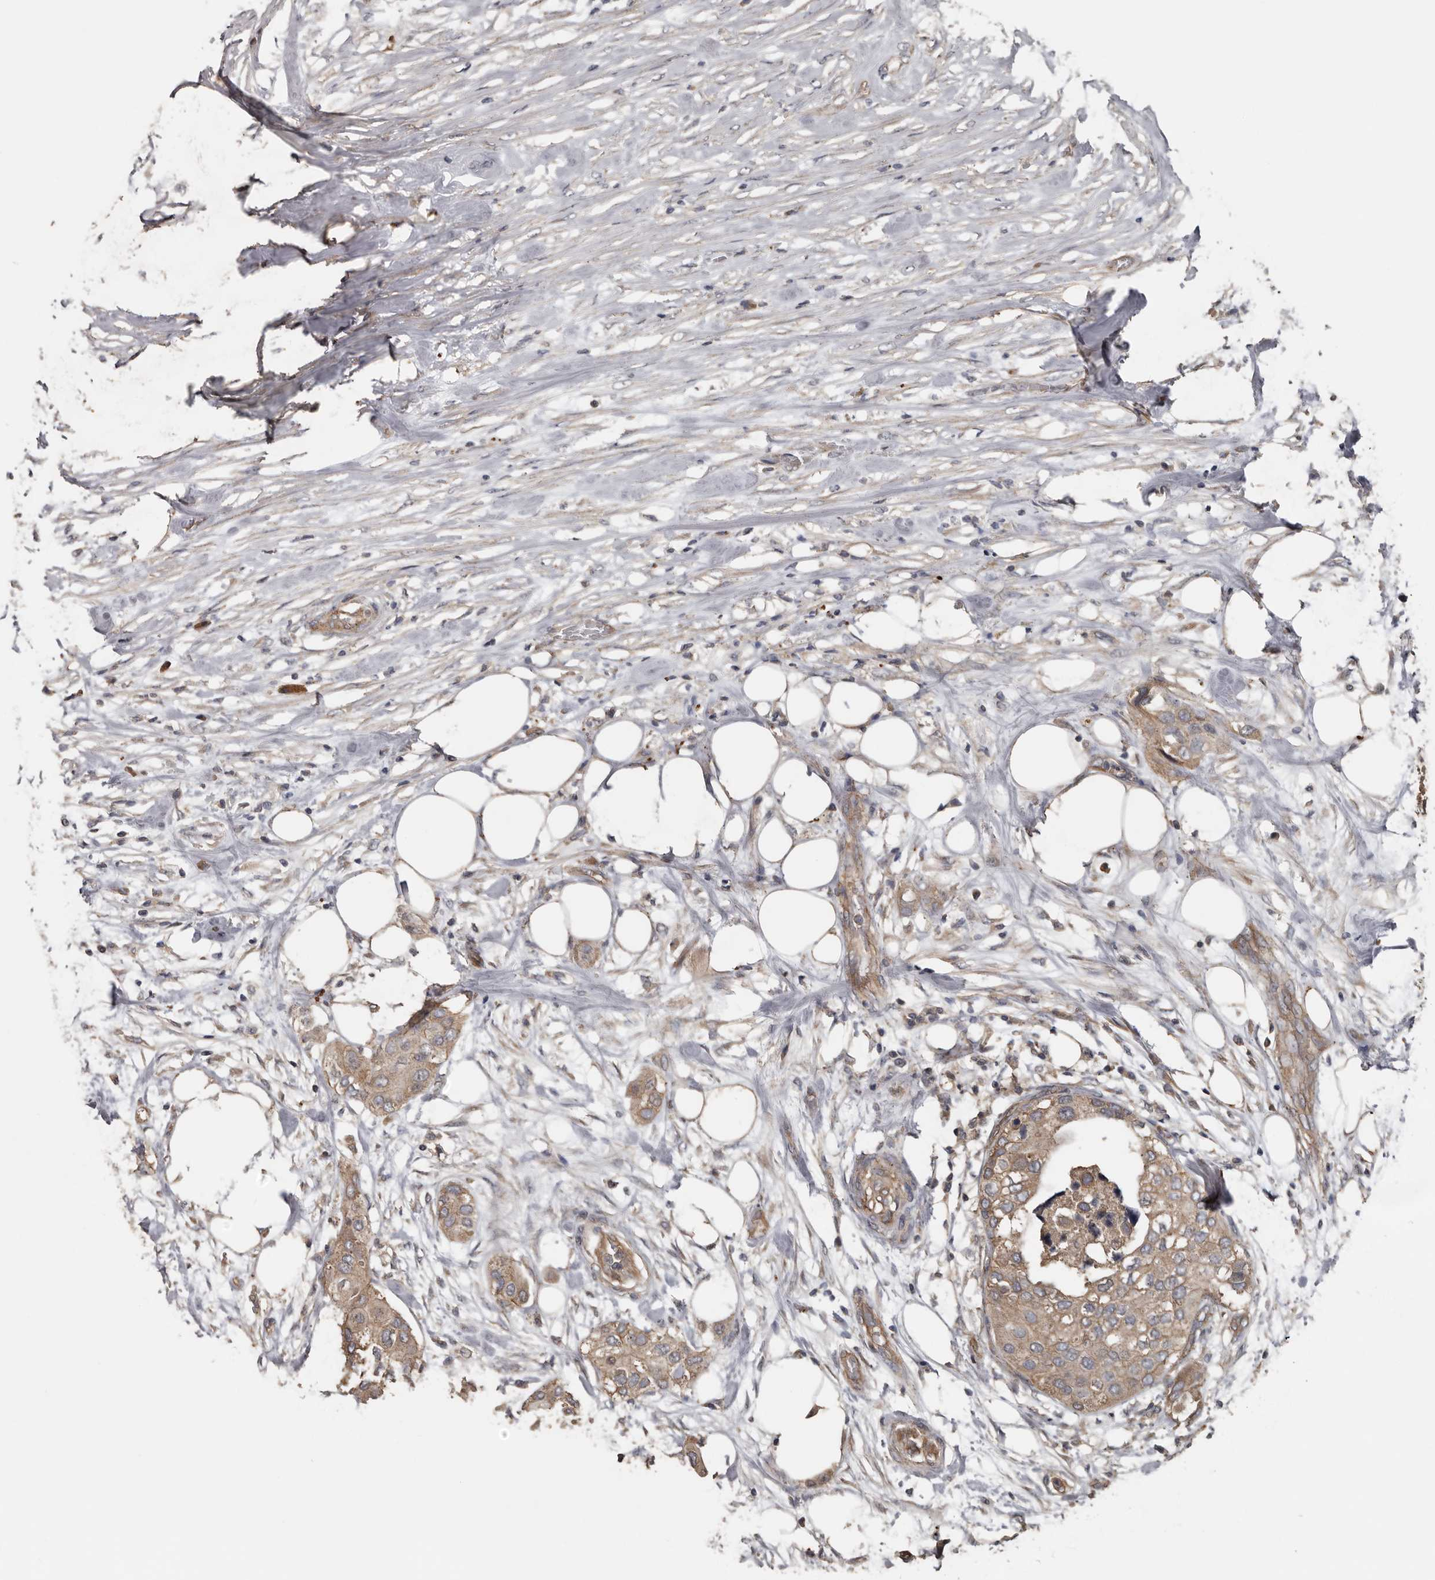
{"staining": {"intensity": "weak", "quantity": ">75%", "location": "cytoplasmic/membranous"}, "tissue": "urothelial cancer", "cell_type": "Tumor cells", "image_type": "cancer", "snomed": [{"axis": "morphology", "description": "Urothelial carcinoma, High grade"}, {"axis": "topography", "description": "Urinary bladder"}], "caption": "Urothelial cancer was stained to show a protein in brown. There is low levels of weak cytoplasmic/membranous staining in about >75% of tumor cells. The staining was performed using DAB, with brown indicating positive protein expression. Nuclei are stained blue with hematoxylin.", "gene": "HYAL4", "patient": {"sex": "male", "age": 64}}